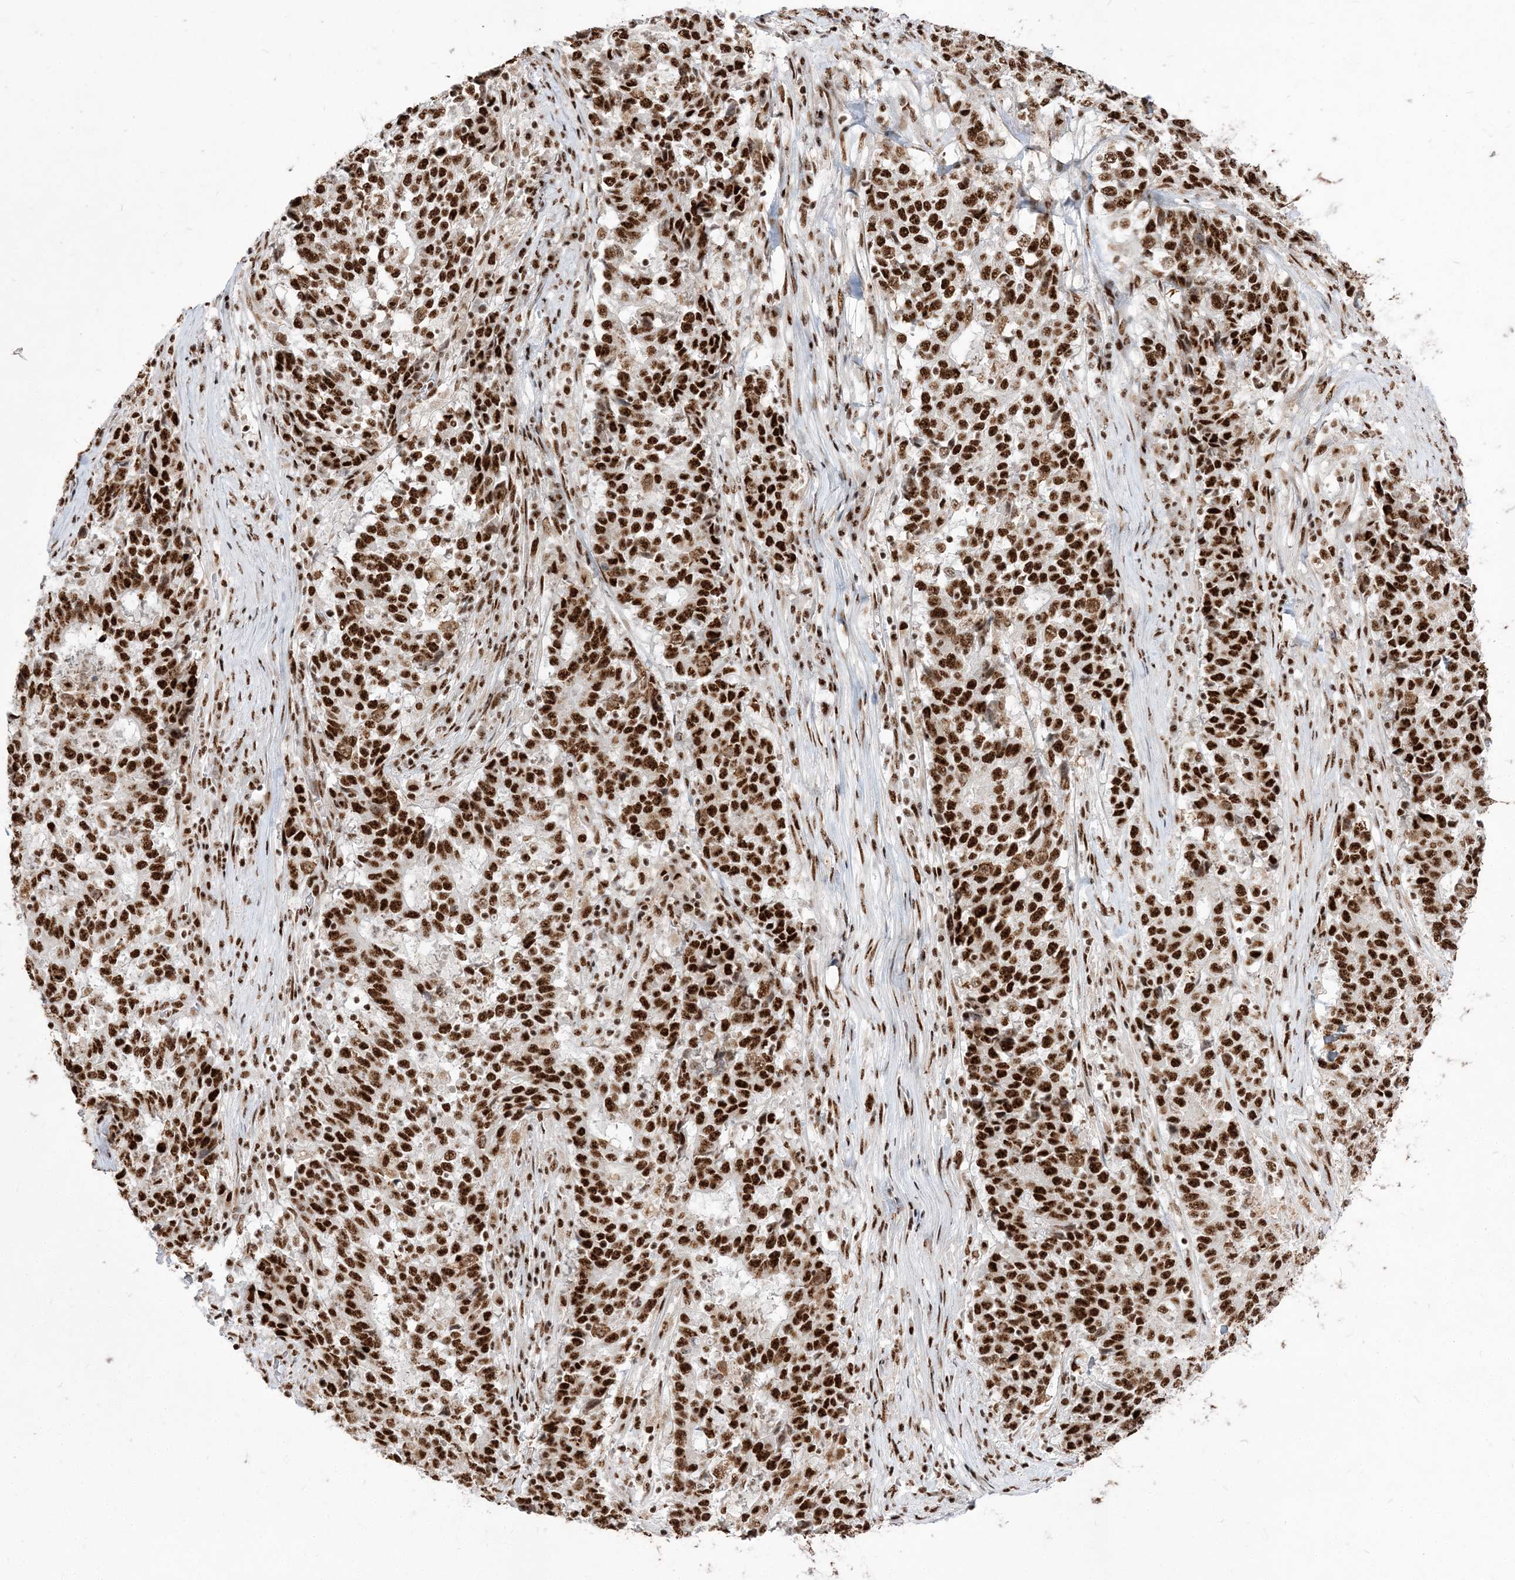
{"staining": {"intensity": "strong", "quantity": ">75%", "location": "nuclear"}, "tissue": "stomach cancer", "cell_type": "Tumor cells", "image_type": "cancer", "snomed": [{"axis": "morphology", "description": "Adenocarcinoma, NOS"}, {"axis": "topography", "description": "Stomach"}], "caption": "Brown immunohistochemical staining in human stomach cancer displays strong nuclear positivity in about >75% of tumor cells.", "gene": "RBM17", "patient": {"sex": "male", "age": 59}}